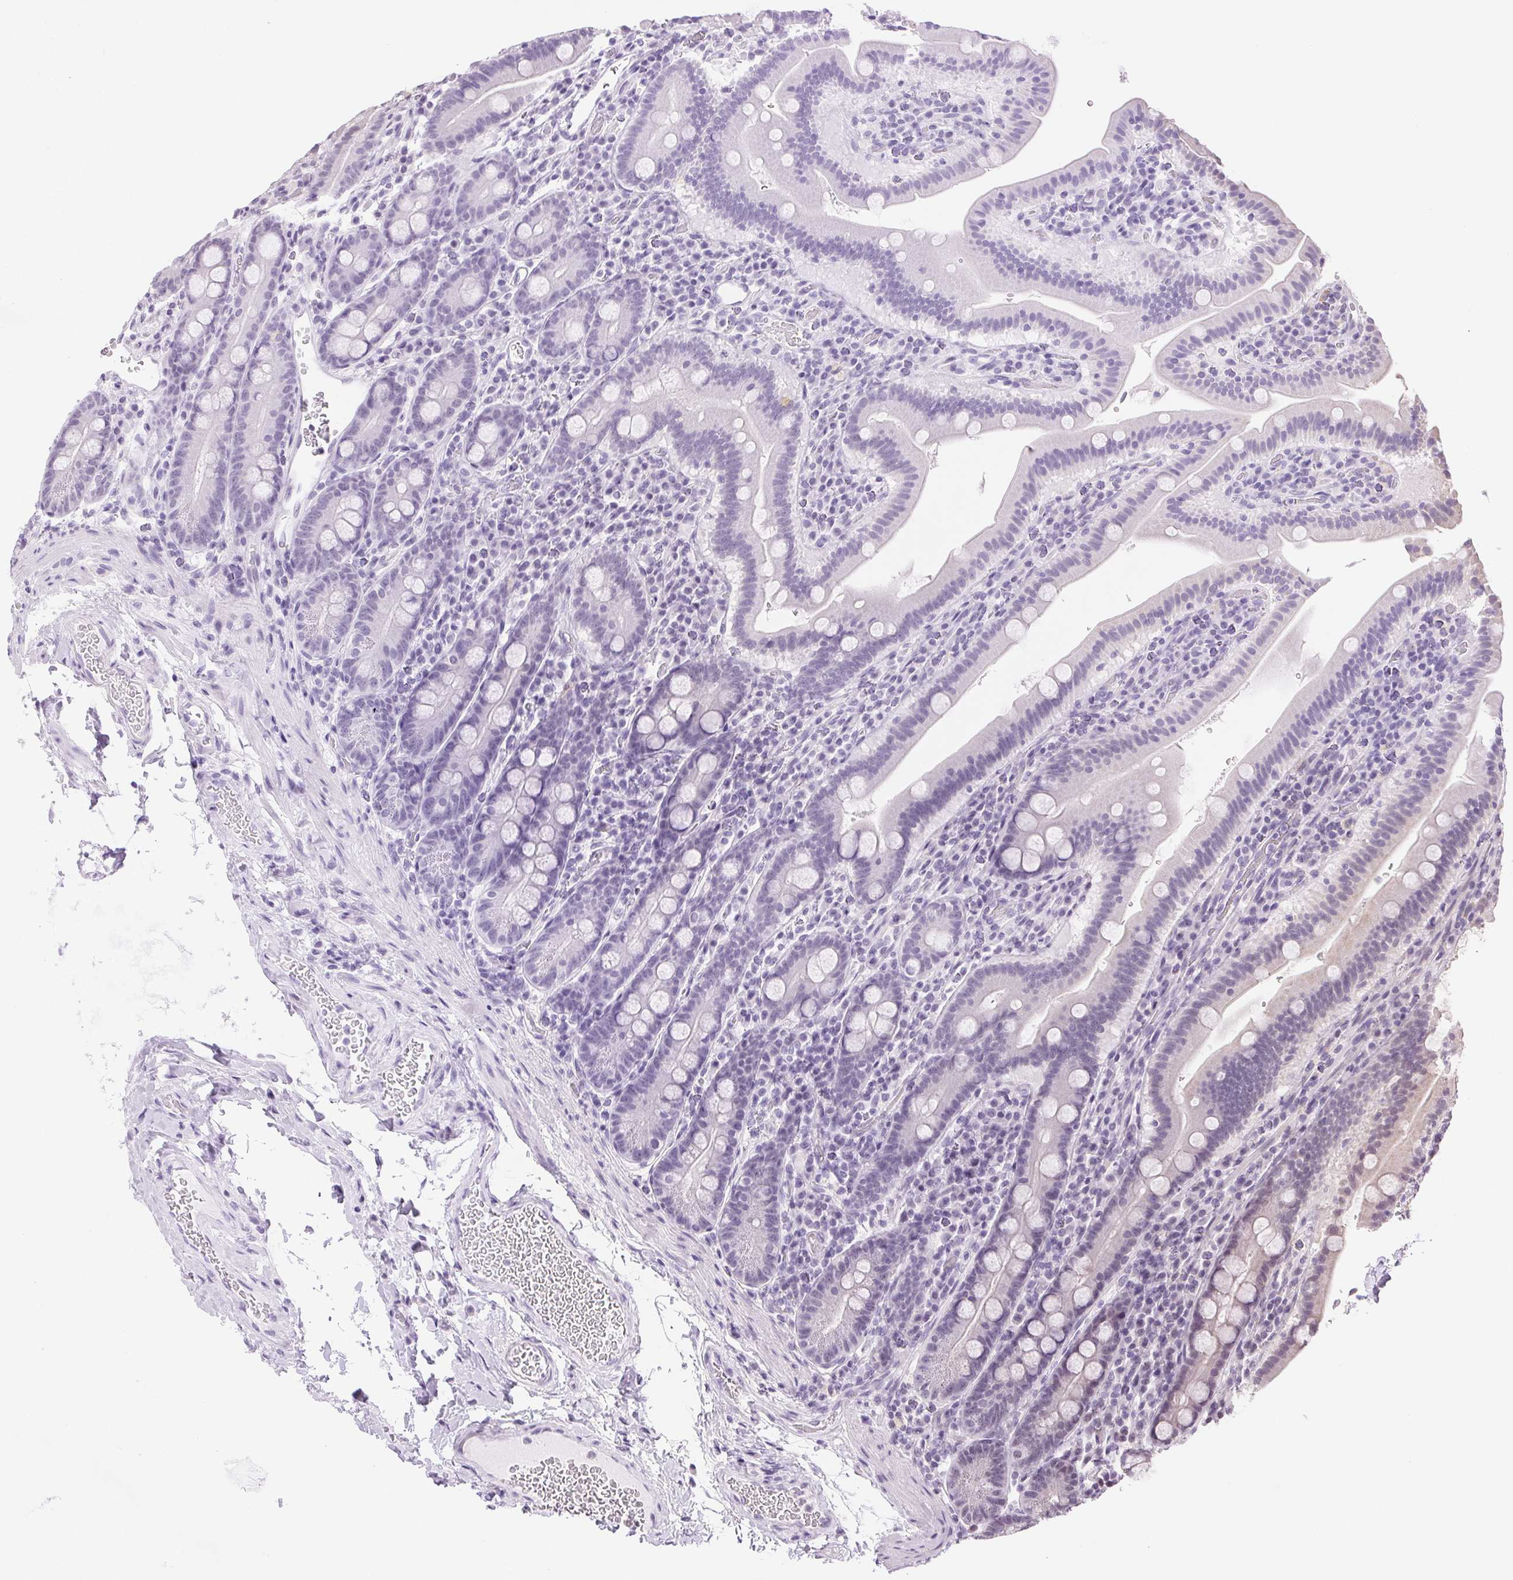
{"staining": {"intensity": "negative", "quantity": "none", "location": "none"}, "tissue": "small intestine", "cell_type": "Glandular cells", "image_type": "normal", "snomed": [{"axis": "morphology", "description": "Normal tissue, NOS"}, {"axis": "topography", "description": "Small intestine"}], "caption": "The photomicrograph demonstrates no significant expression in glandular cells of small intestine.", "gene": "GRHL3", "patient": {"sex": "male", "age": 26}}